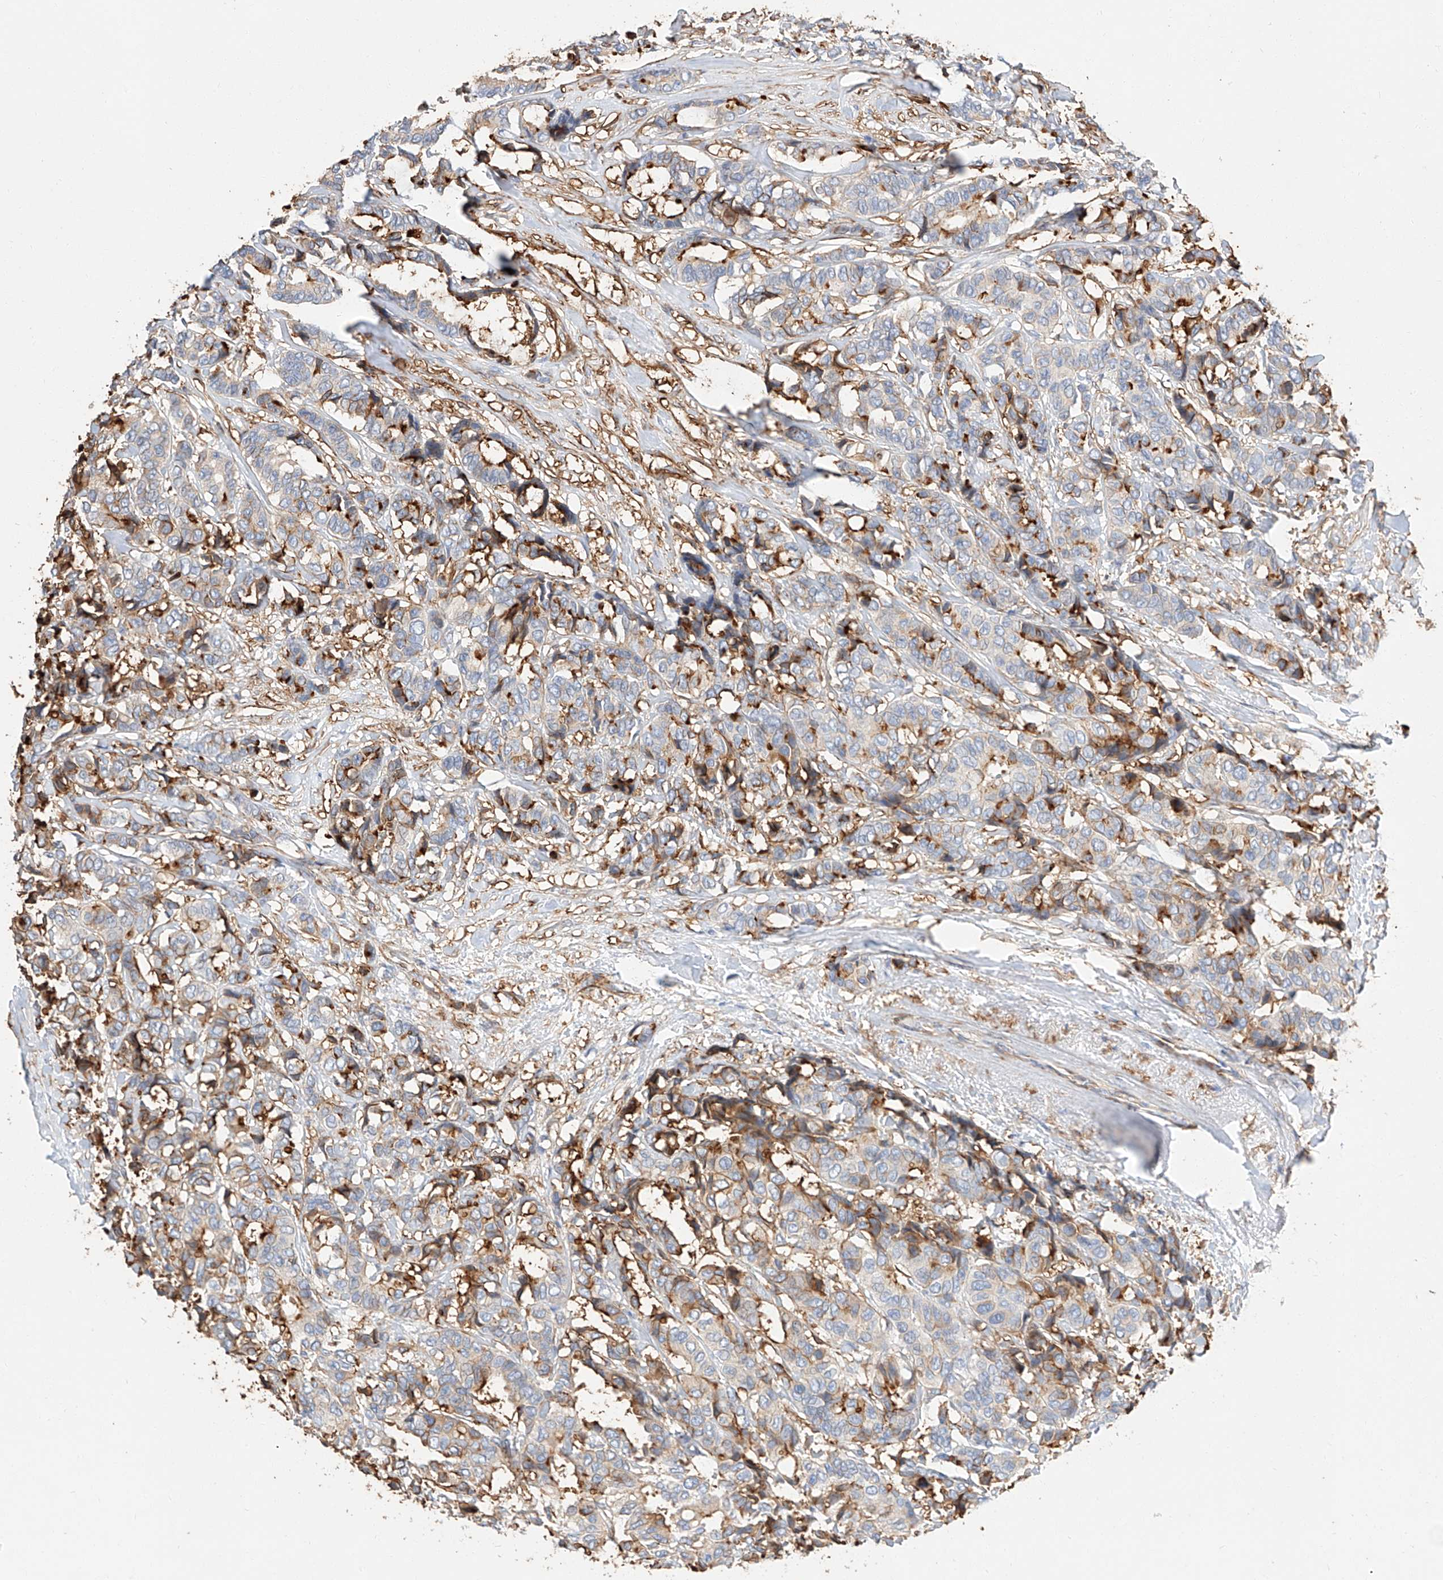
{"staining": {"intensity": "moderate", "quantity": "<25%", "location": "cytoplasmic/membranous"}, "tissue": "breast cancer", "cell_type": "Tumor cells", "image_type": "cancer", "snomed": [{"axis": "morphology", "description": "Duct carcinoma"}, {"axis": "topography", "description": "Breast"}], "caption": "The immunohistochemical stain labels moderate cytoplasmic/membranous expression in tumor cells of breast intraductal carcinoma tissue.", "gene": "WFS1", "patient": {"sex": "female", "age": 87}}